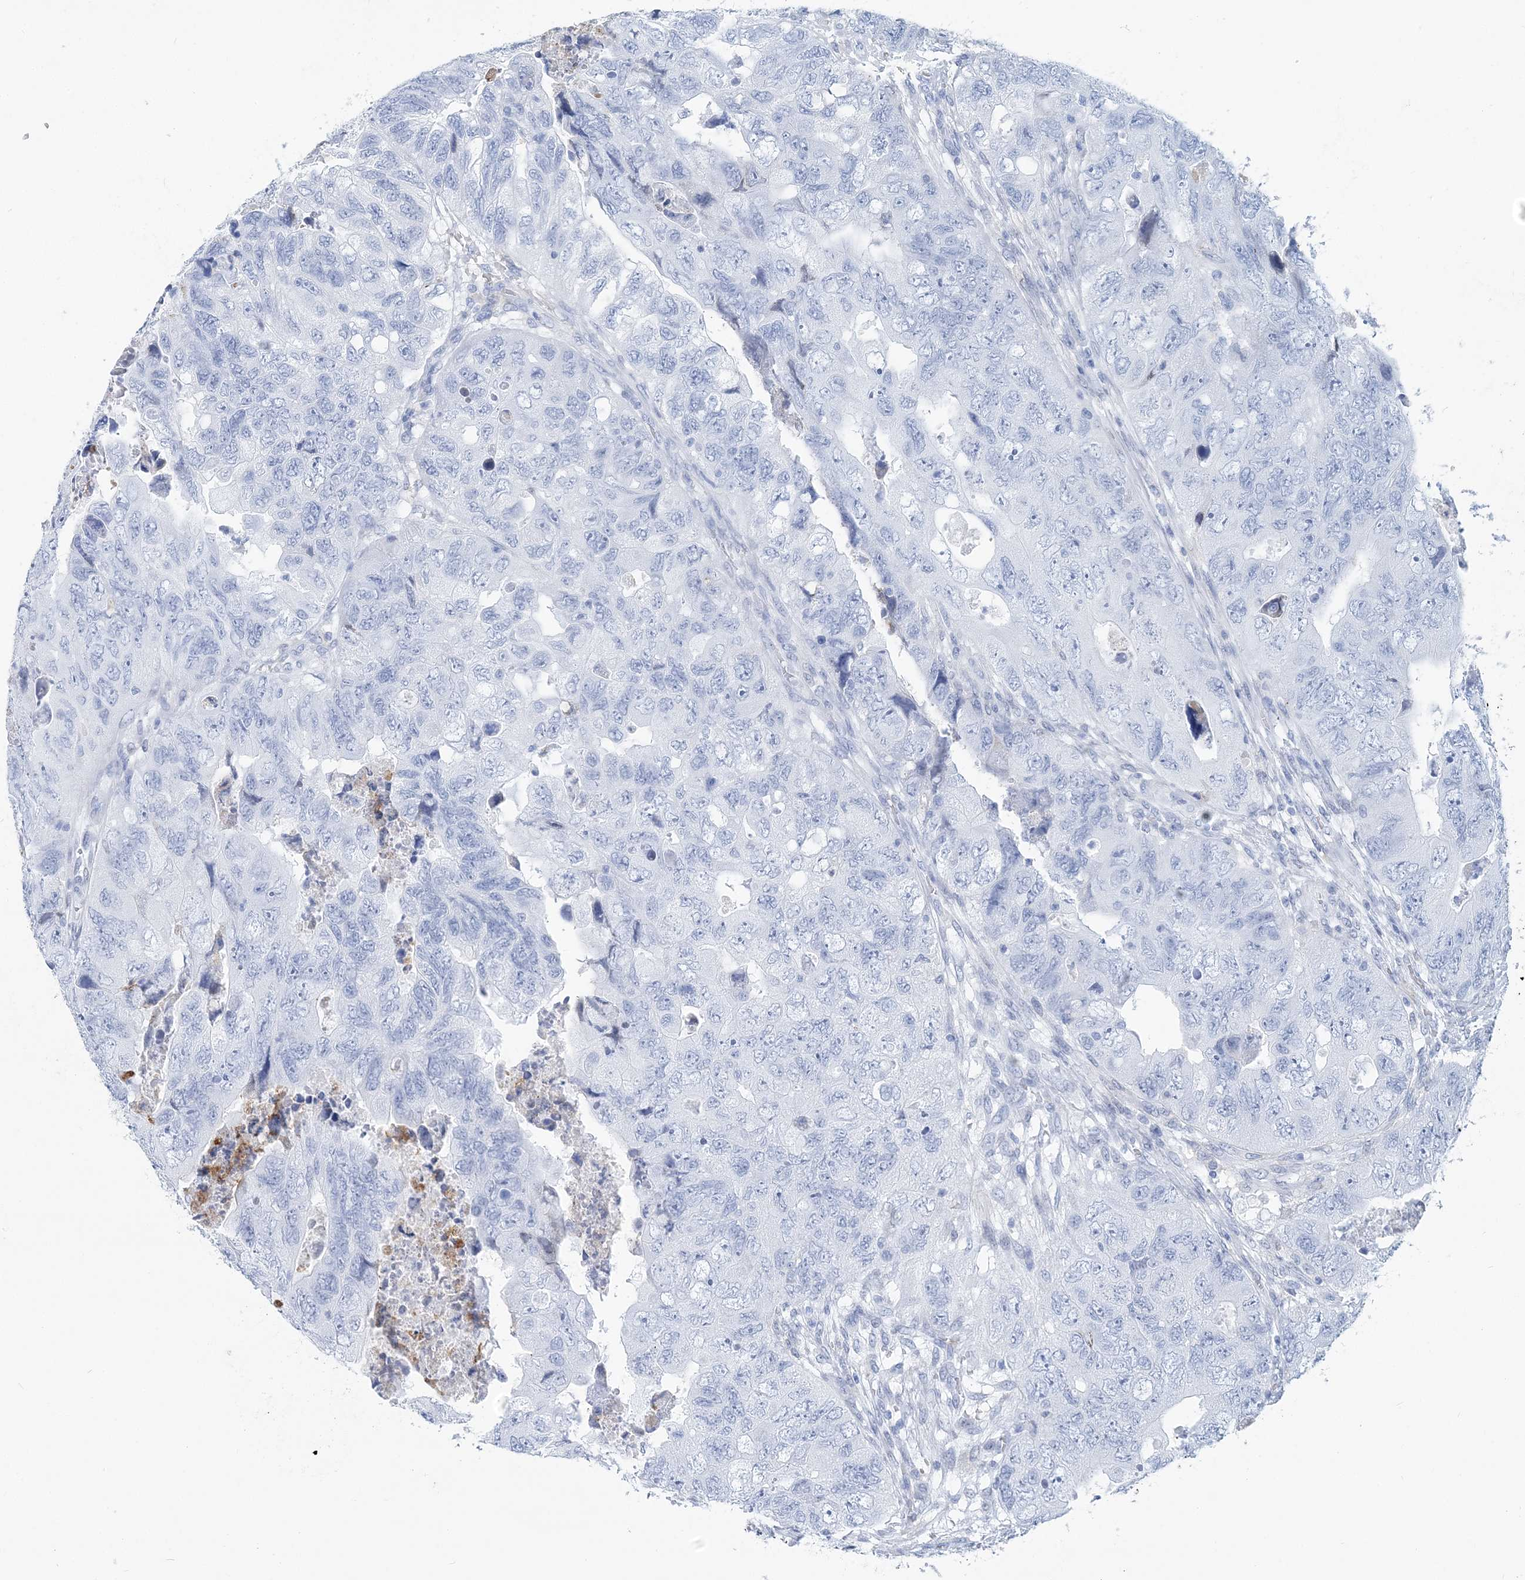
{"staining": {"intensity": "negative", "quantity": "none", "location": "none"}, "tissue": "colorectal cancer", "cell_type": "Tumor cells", "image_type": "cancer", "snomed": [{"axis": "morphology", "description": "Adenocarcinoma, NOS"}, {"axis": "topography", "description": "Rectum"}], "caption": "This is a micrograph of immunohistochemistry staining of colorectal cancer, which shows no staining in tumor cells.", "gene": "NKX6-1", "patient": {"sex": "male", "age": 63}}